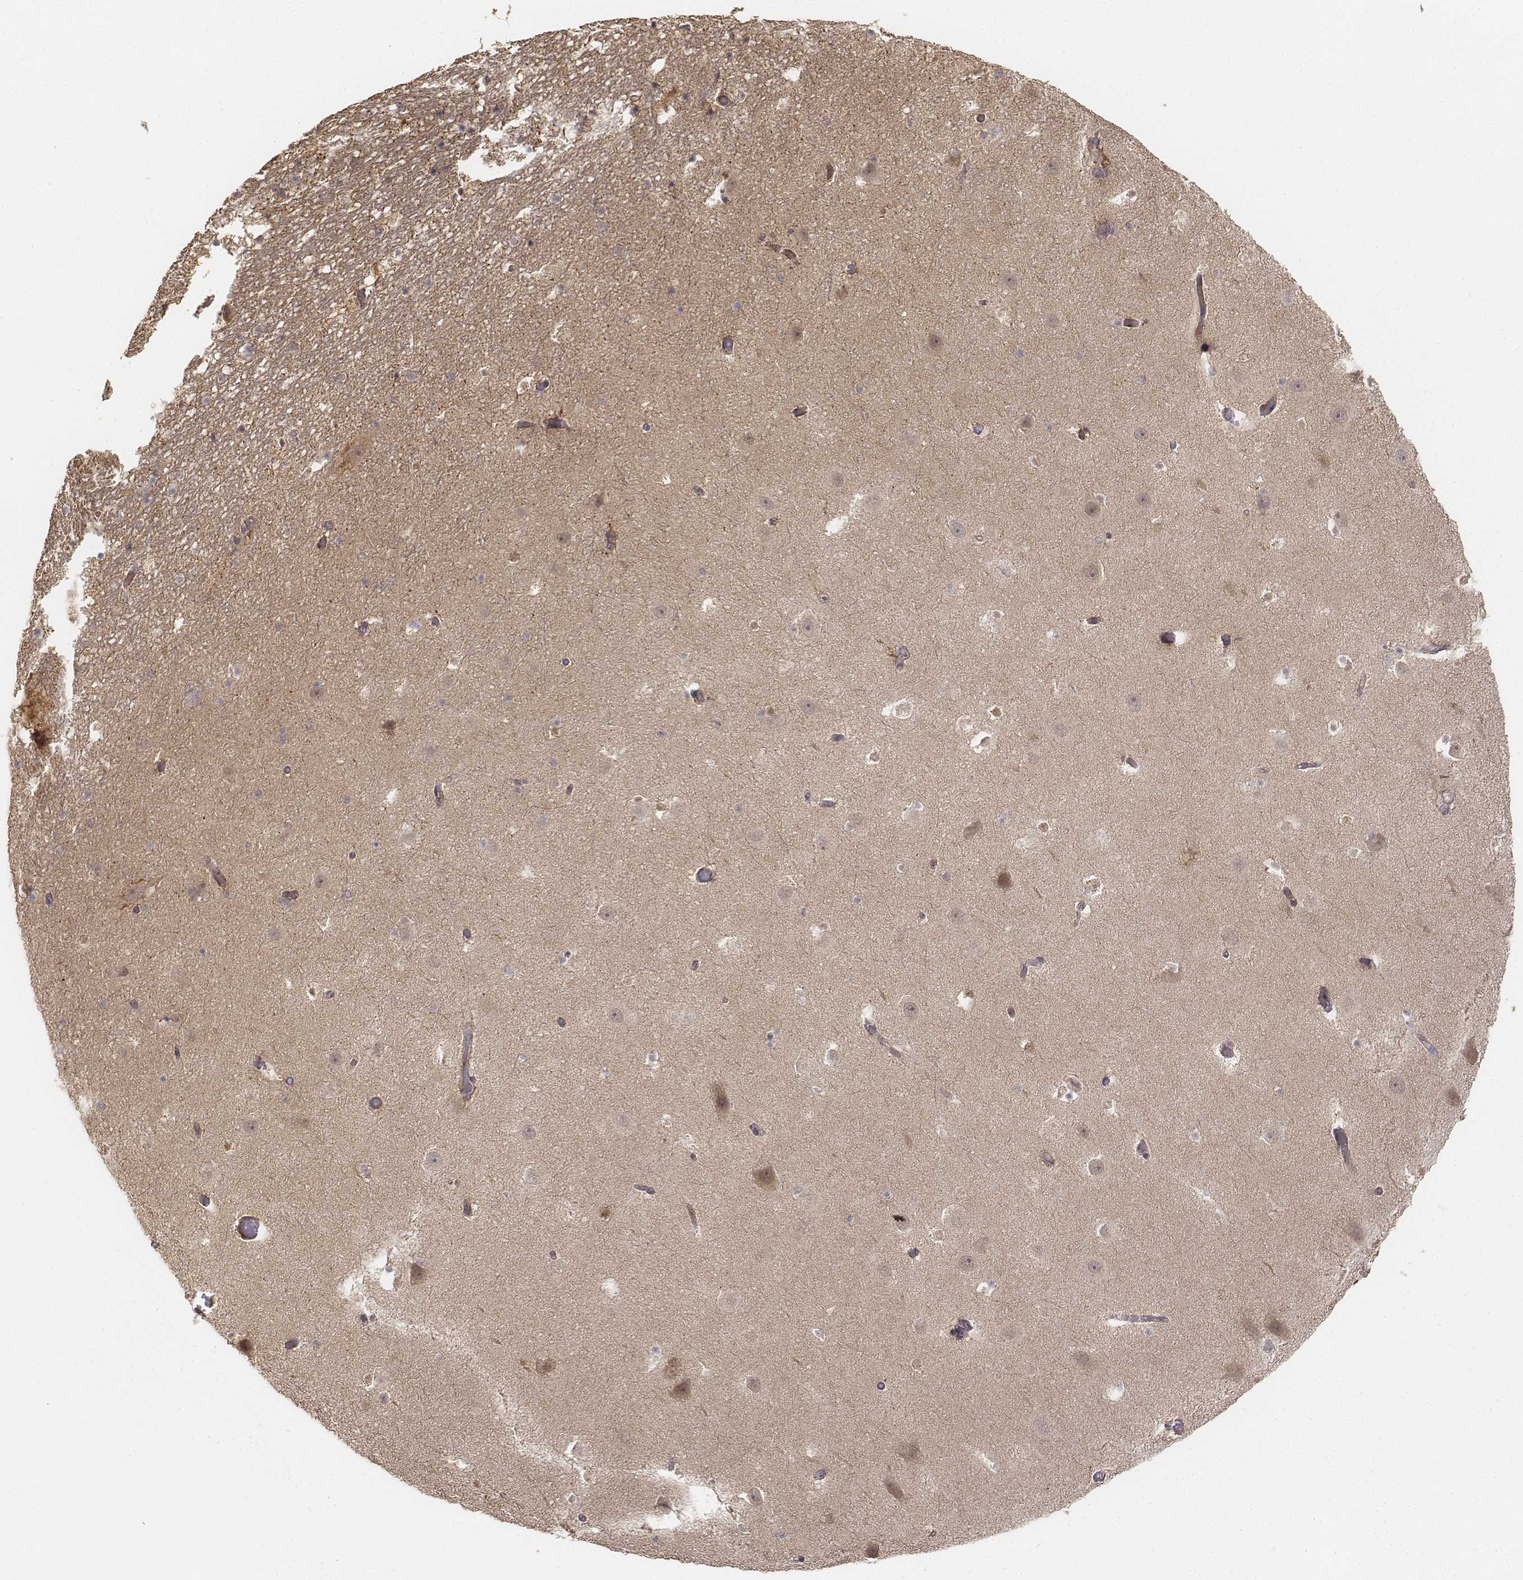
{"staining": {"intensity": "weak", "quantity": "25%-75%", "location": "cytoplasmic/membranous"}, "tissue": "hippocampus", "cell_type": "Glial cells", "image_type": "normal", "snomed": [{"axis": "morphology", "description": "Normal tissue, NOS"}, {"axis": "topography", "description": "Hippocampus"}], "caption": "IHC (DAB (3,3'-diaminobenzidine)) staining of unremarkable hippocampus displays weak cytoplasmic/membranous protein staining in approximately 25%-75% of glial cells.", "gene": "FBXO21", "patient": {"sex": "male", "age": 26}}